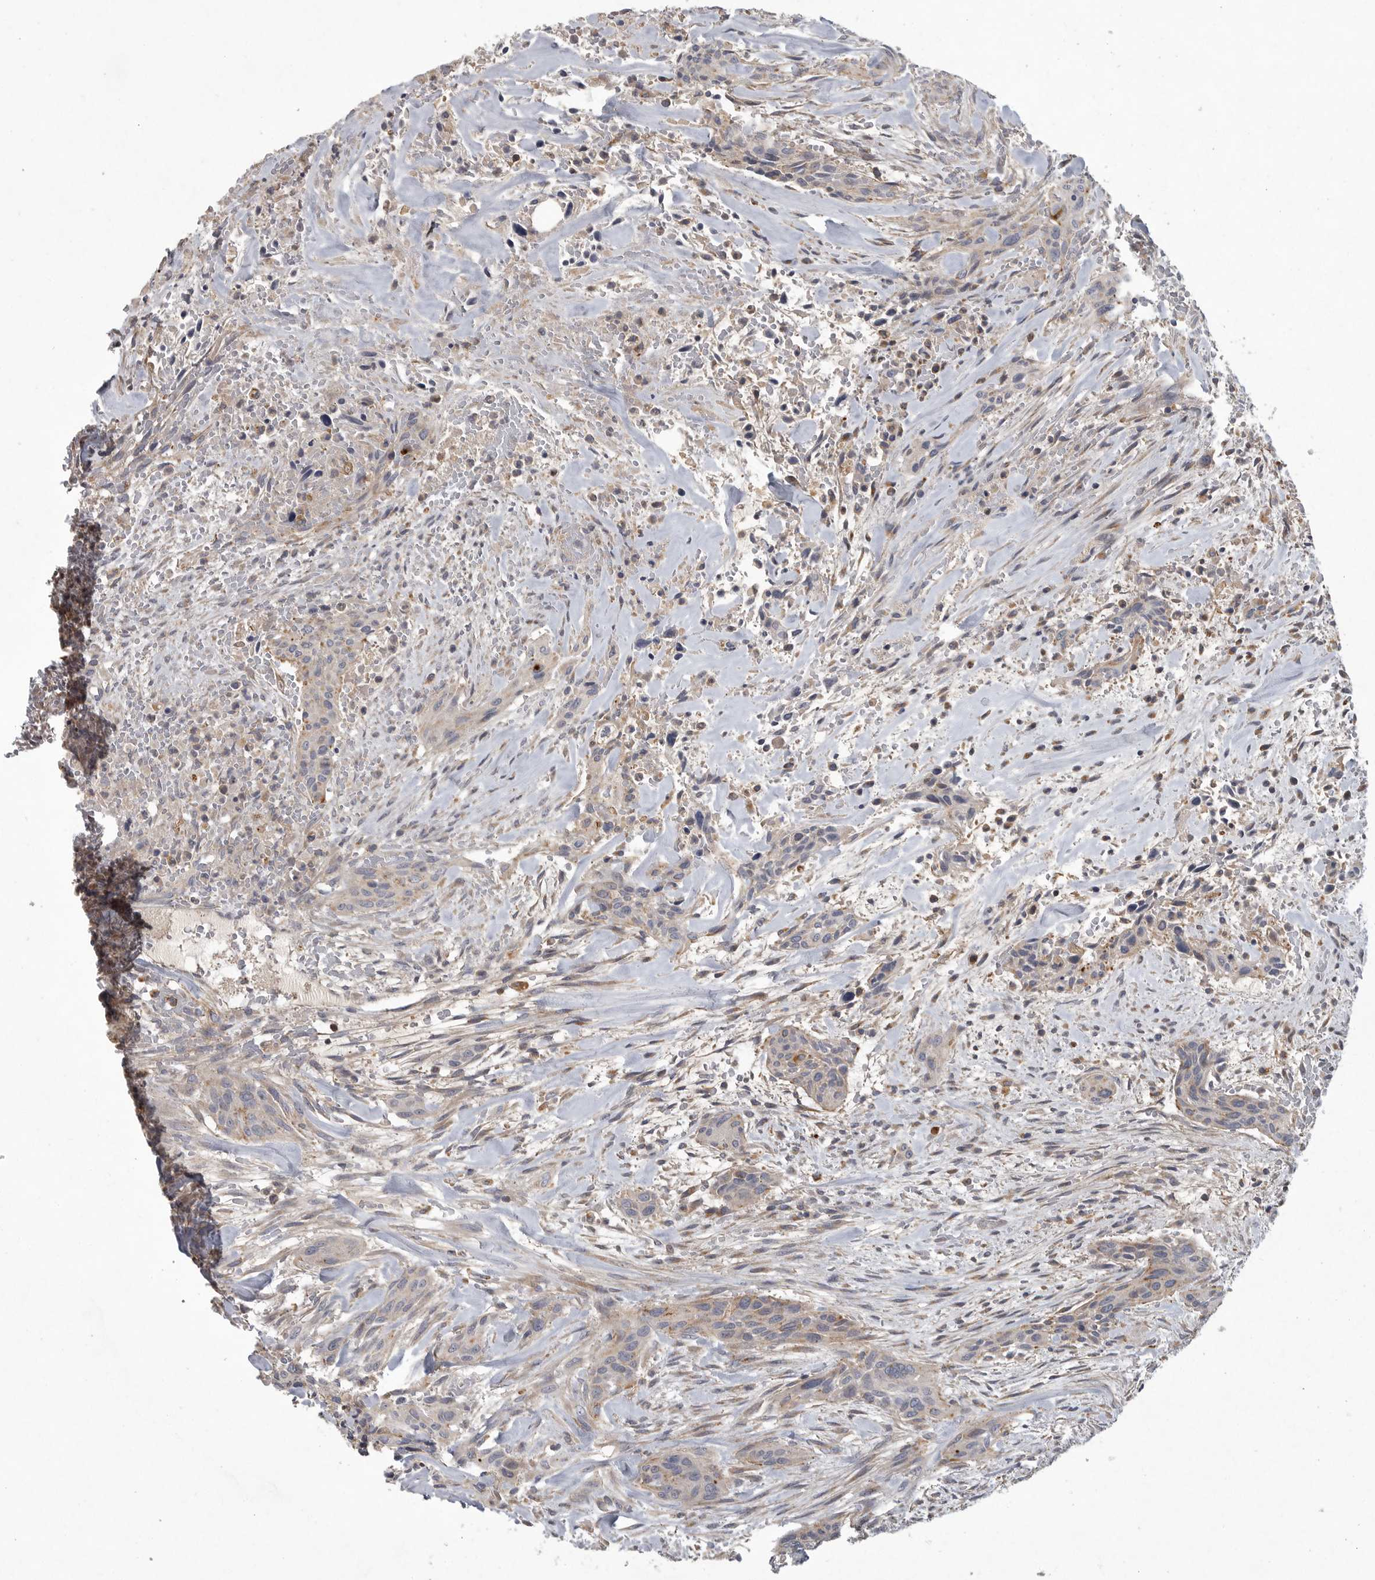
{"staining": {"intensity": "weak", "quantity": "<25%", "location": "cytoplasmic/membranous"}, "tissue": "urothelial cancer", "cell_type": "Tumor cells", "image_type": "cancer", "snomed": [{"axis": "morphology", "description": "Urothelial carcinoma, High grade"}, {"axis": "topography", "description": "Urinary bladder"}], "caption": "A high-resolution image shows immunohistochemistry staining of urothelial cancer, which displays no significant positivity in tumor cells.", "gene": "LAMTOR3", "patient": {"sex": "male", "age": 35}}